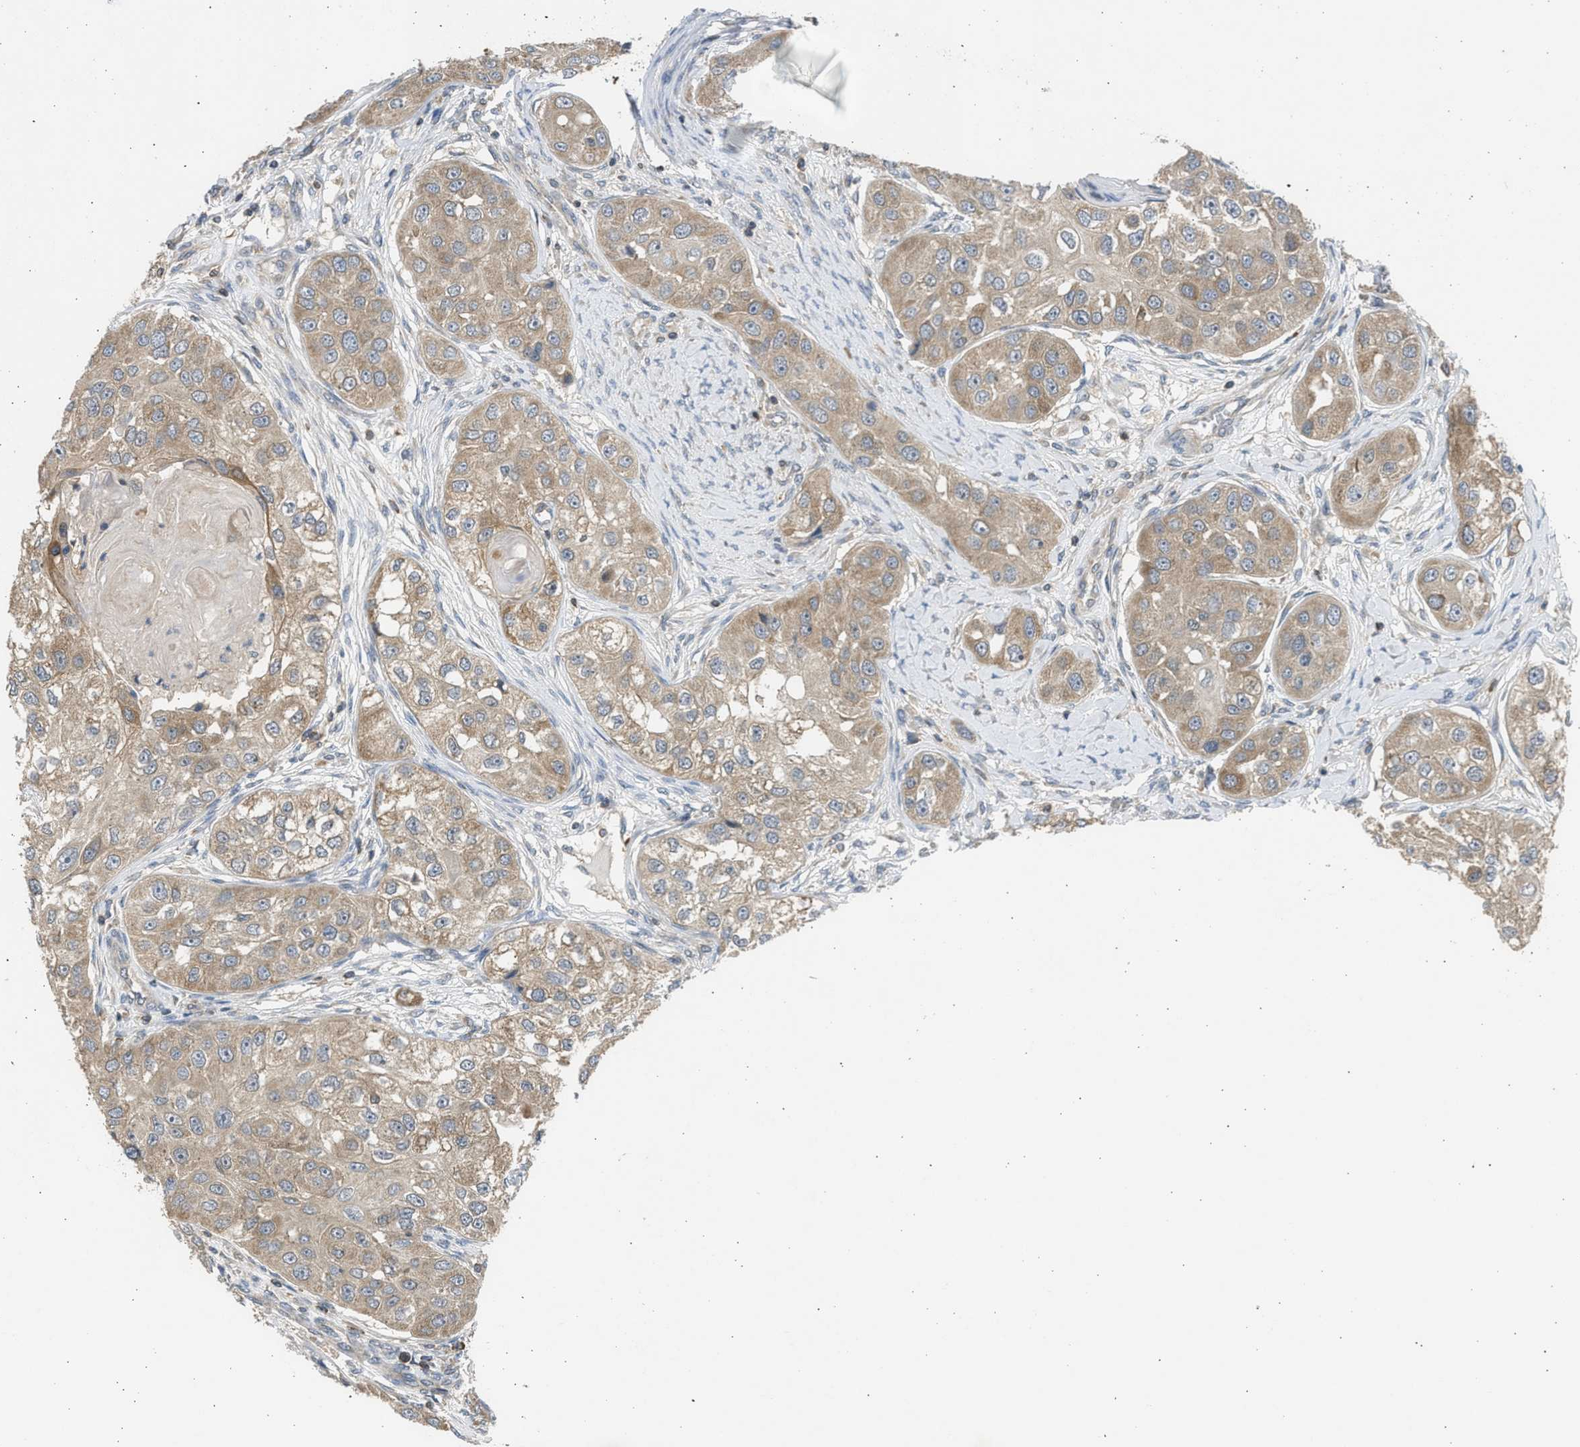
{"staining": {"intensity": "moderate", "quantity": ">75%", "location": "cytoplasmic/membranous"}, "tissue": "head and neck cancer", "cell_type": "Tumor cells", "image_type": "cancer", "snomed": [{"axis": "morphology", "description": "Normal tissue, NOS"}, {"axis": "morphology", "description": "Squamous cell carcinoma, NOS"}, {"axis": "topography", "description": "Skeletal muscle"}, {"axis": "topography", "description": "Head-Neck"}], "caption": "Head and neck cancer (squamous cell carcinoma) stained with a brown dye displays moderate cytoplasmic/membranous positive positivity in approximately >75% of tumor cells.", "gene": "CYP1A1", "patient": {"sex": "male", "age": 51}}